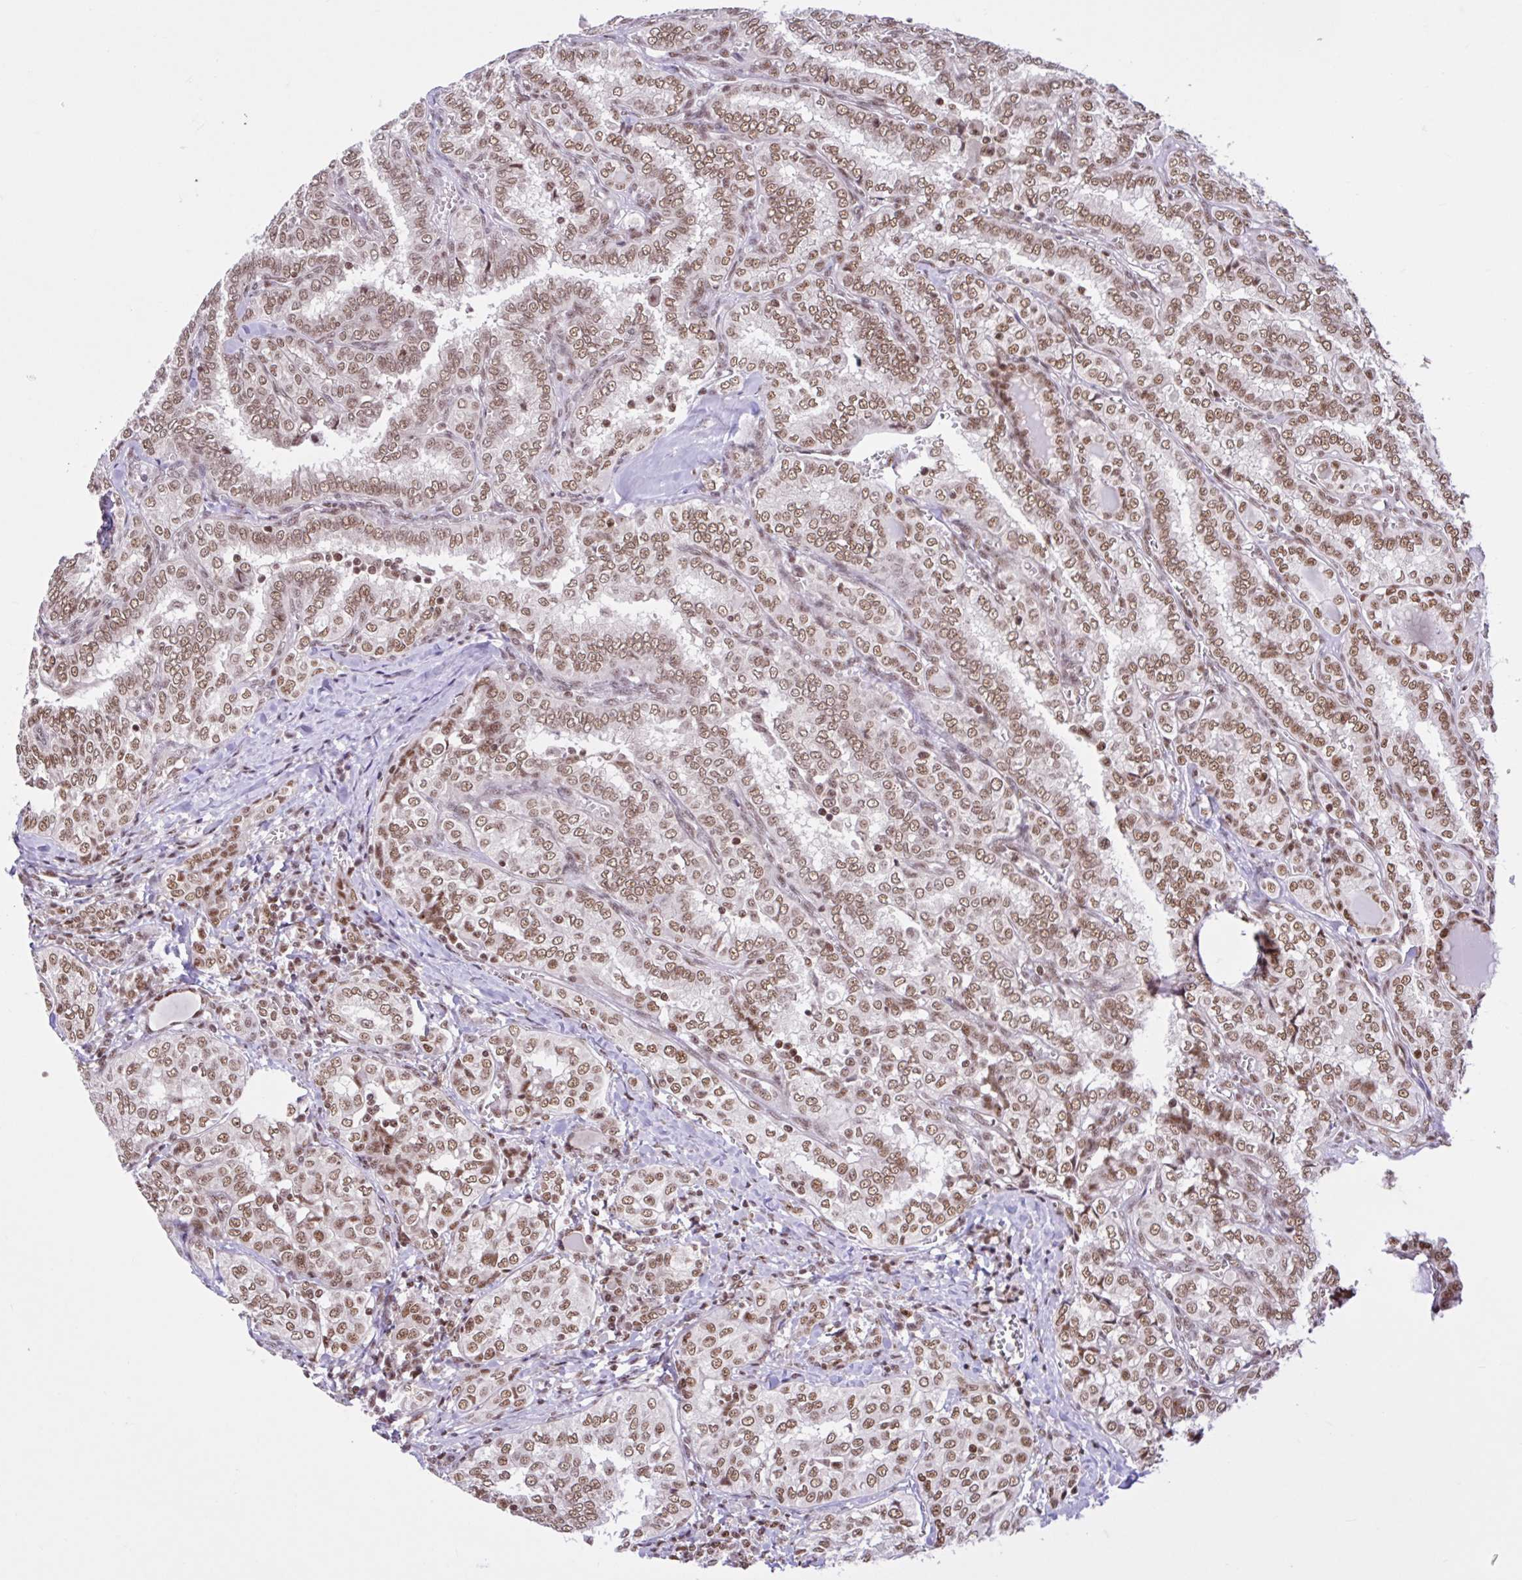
{"staining": {"intensity": "moderate", "quantity": ">75%", "location": "nuclear"}, "tissue": "thyroid cancer", "cell_type": "Tumor cells", "image_type": "cancer", "snomed": [{"axis": "morphology", "description": "Papillary adenocarcinoma, NOS"}, {"axis": "topography", "description": "Thyroid gland"}], "caption": "Immunohistochemical staining of thyroid cancer (papillary adenocarcinoma) displays moderate nuclear protein expression in approximately >75% of tumor cells.", "gene": "CCDC12", "patient": {"sex": "female", "age": 30}}